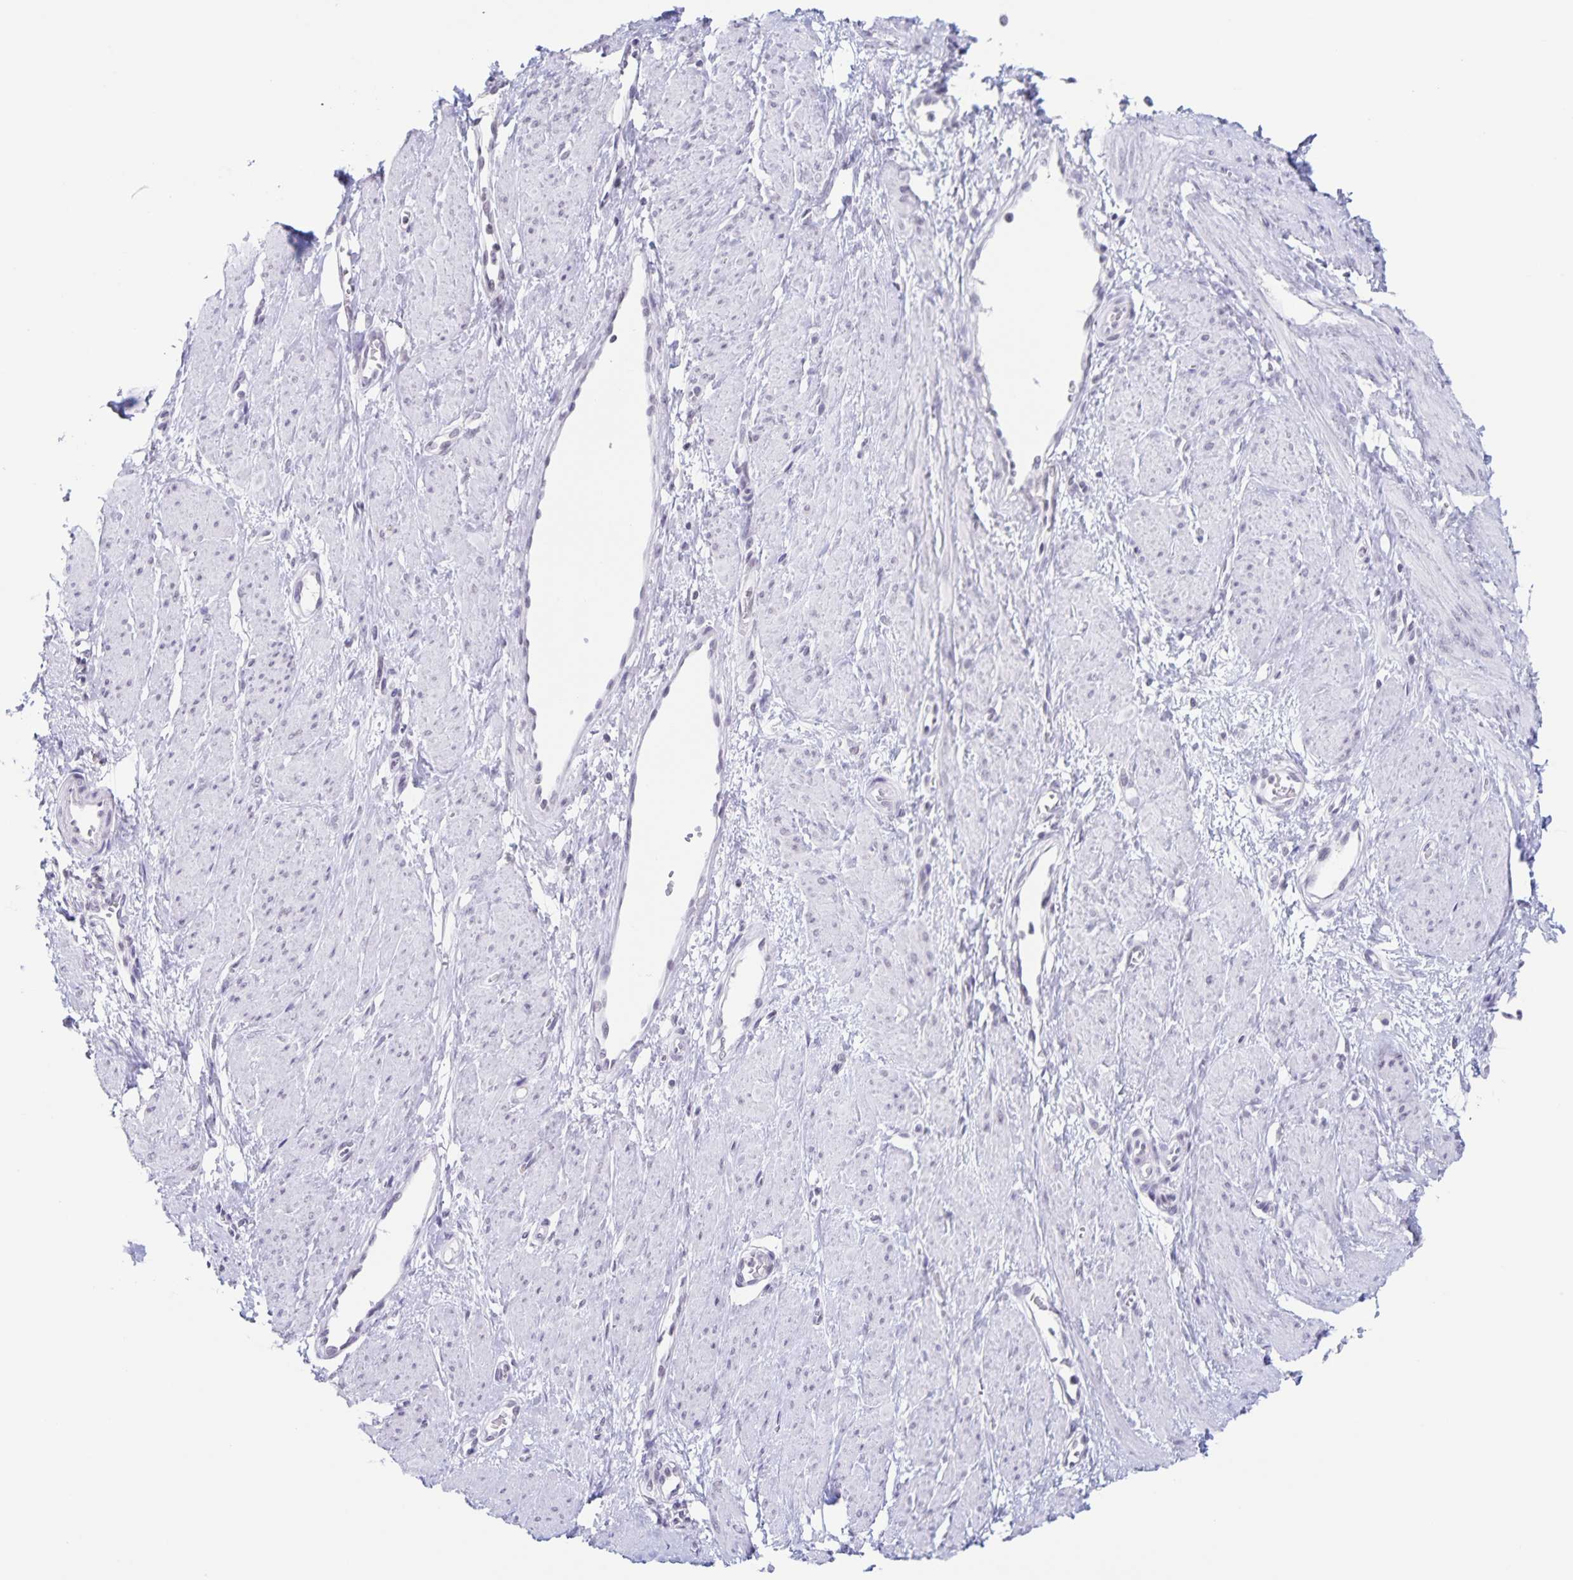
{"staining": {"intensity": "negative", "quantity": "none", "location": "none"}, "tissue": "smooth muscle", "cell_type": "Smooth muscle cells", "image_type": "normal", "snomed": [{"axis": "morphology", "description": "Normal tissue, NOS"}, {"axis": "topography", "description": "Smooth muscle"}, {"axis": "topography", "description": "Uterus"}], "caption": "The micrograph reveals no staining of smooth muscle cells in normal smooth muscle.", "gene": "LCE6A", "patient": {"sex": "female", "age": 39}}